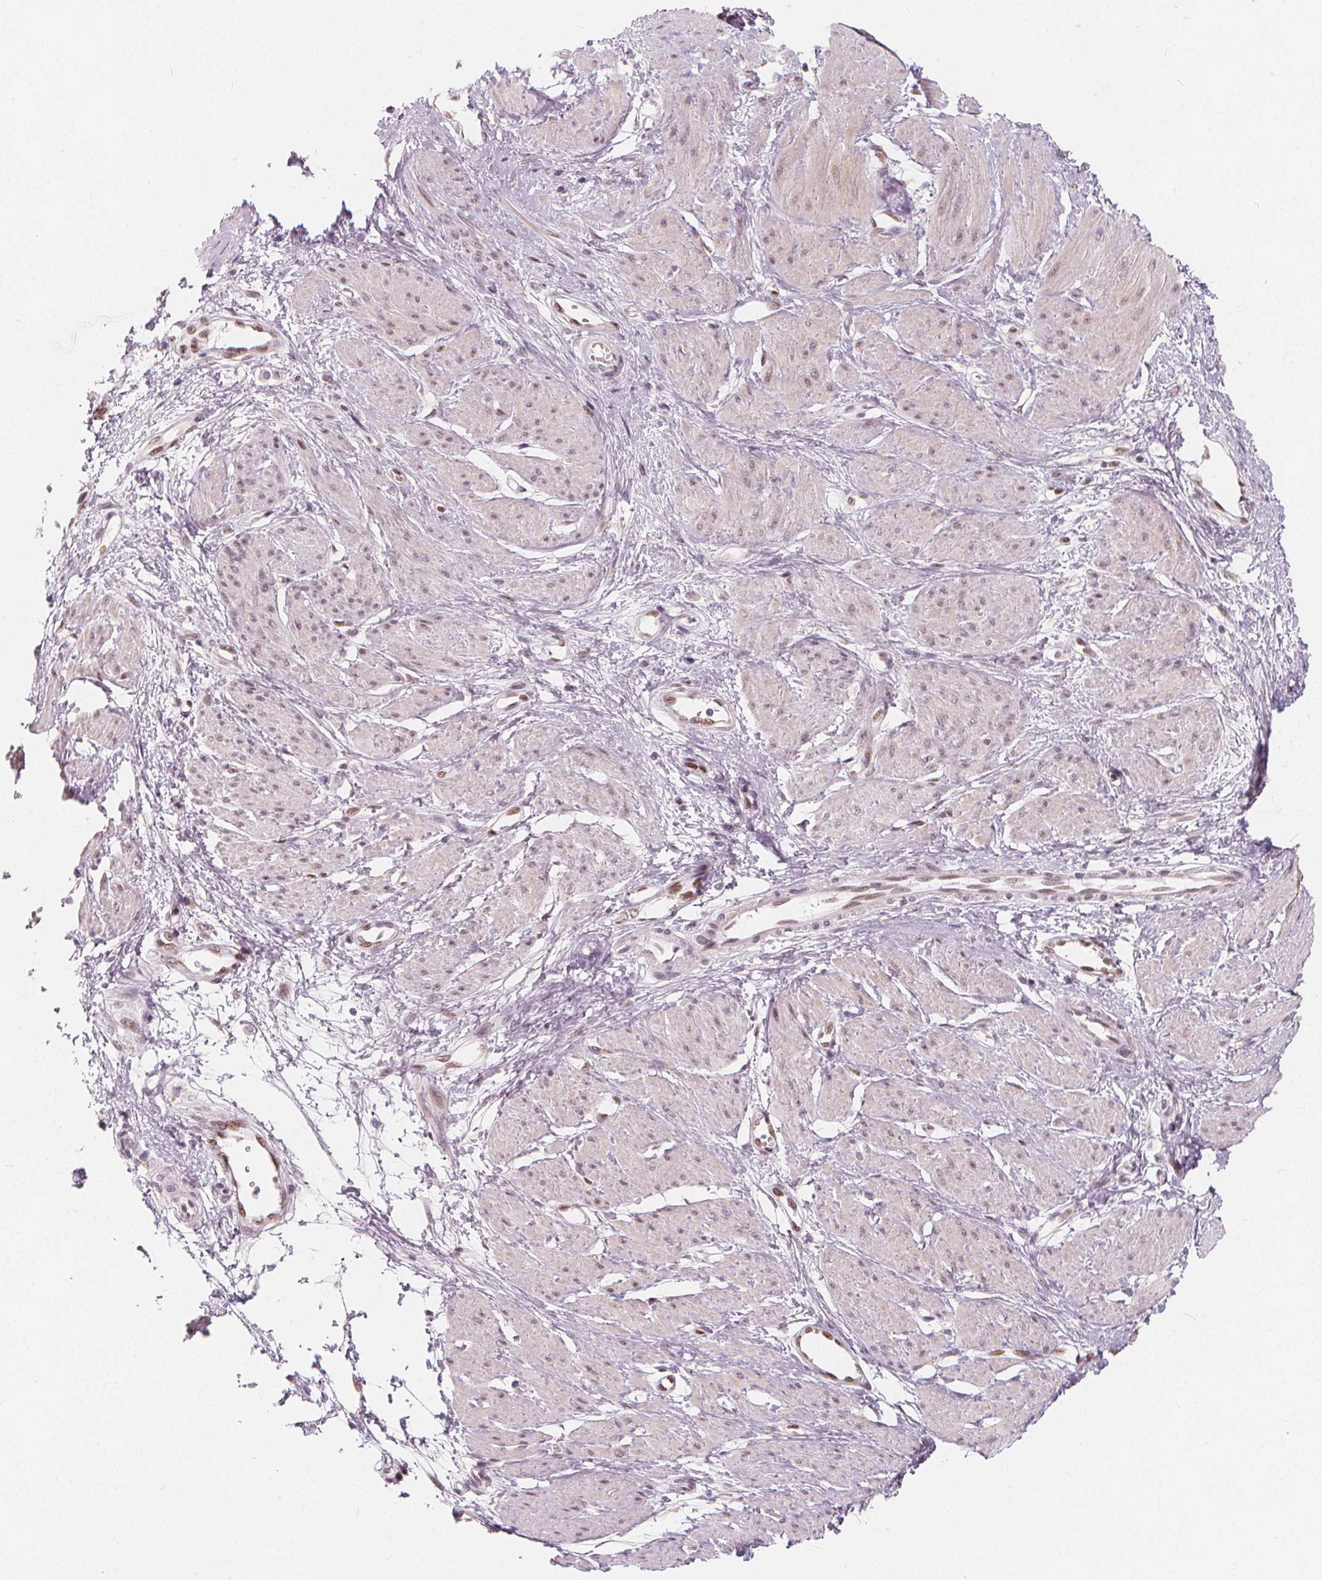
{"staining": {"intensity": "weak", "quantity": "<25%", "location": "cytoplasmic/membranous"}, "tissue": "smooth muscle", "cell_type": "Smooth muscle cells", "image_type": "normal", "snomed": [{"axis": "morphology", "description": "Normal tissue, NOS"}, {"axis": "topography", "description": "Smooth muscle"}, {"axis": "topography", "description": "Uterus"}], "caption": "The immunohistochemistry (IHC) photomicrograph has no significant expression in smooth muscle cells of smooth muscle.", "gene": "DRC3", "patient": {"sex": "female", "age": 39}}